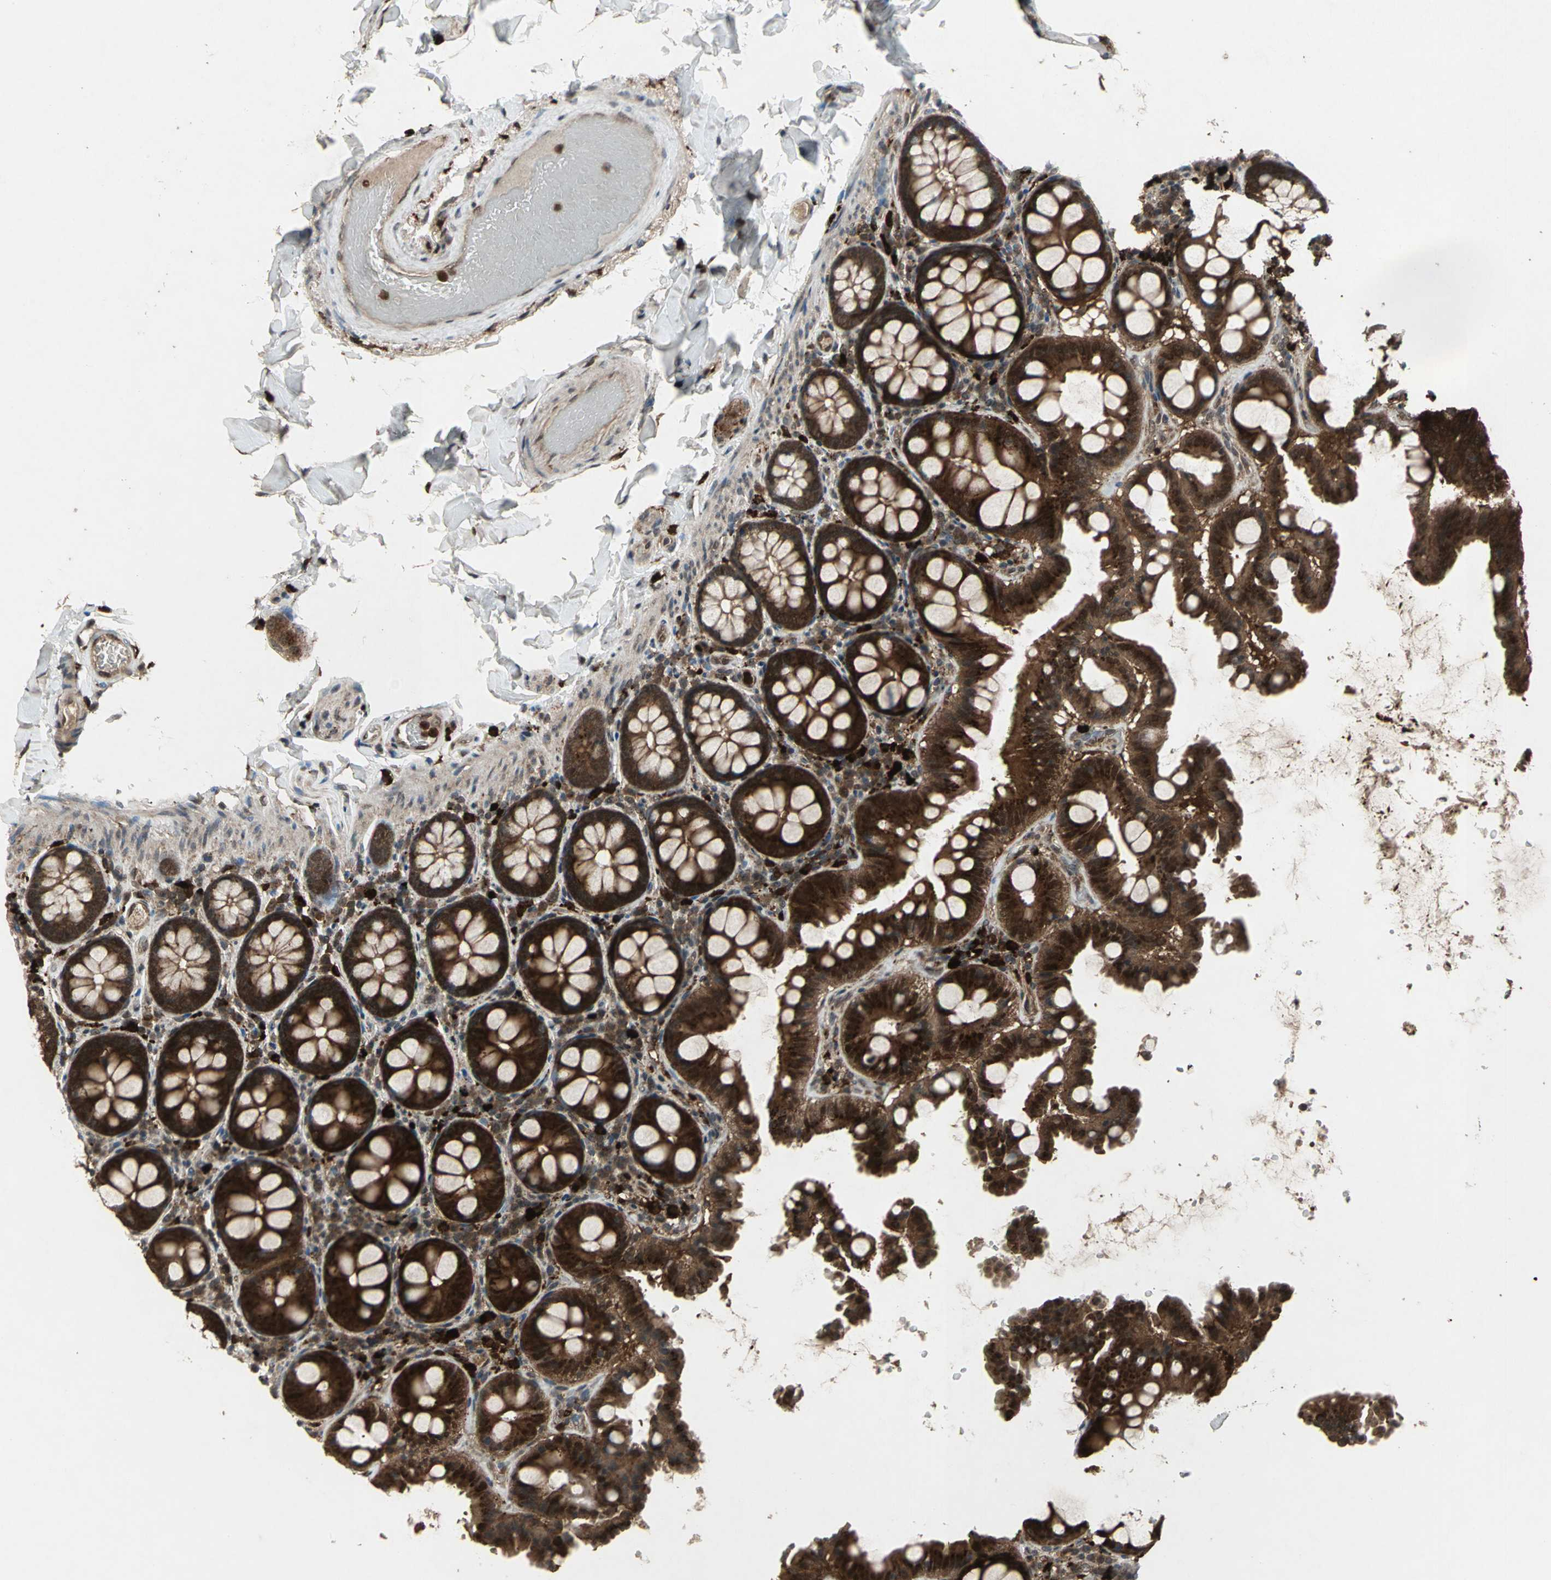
{"staining": {"intensity": "moderate", "quantity": ">75%", "location": "cytoplasmic/membranous"}, "tissue": "colon", "cell_type": "Endothelial cells", "image_type": "normal", "snomed": [{"axis": "morphology", "description": "Normal tissue, NOS"}, {"axis": "topography", "description": "Colon"}], "caption": "Normal colon reveals moderate cytoplasmic/membranous positivity in approximately >75% of endothelial cells, visualized by immunohistochemistry.", "gene": "PYCARD", "patient": {"sex": "female", "age": 61}}